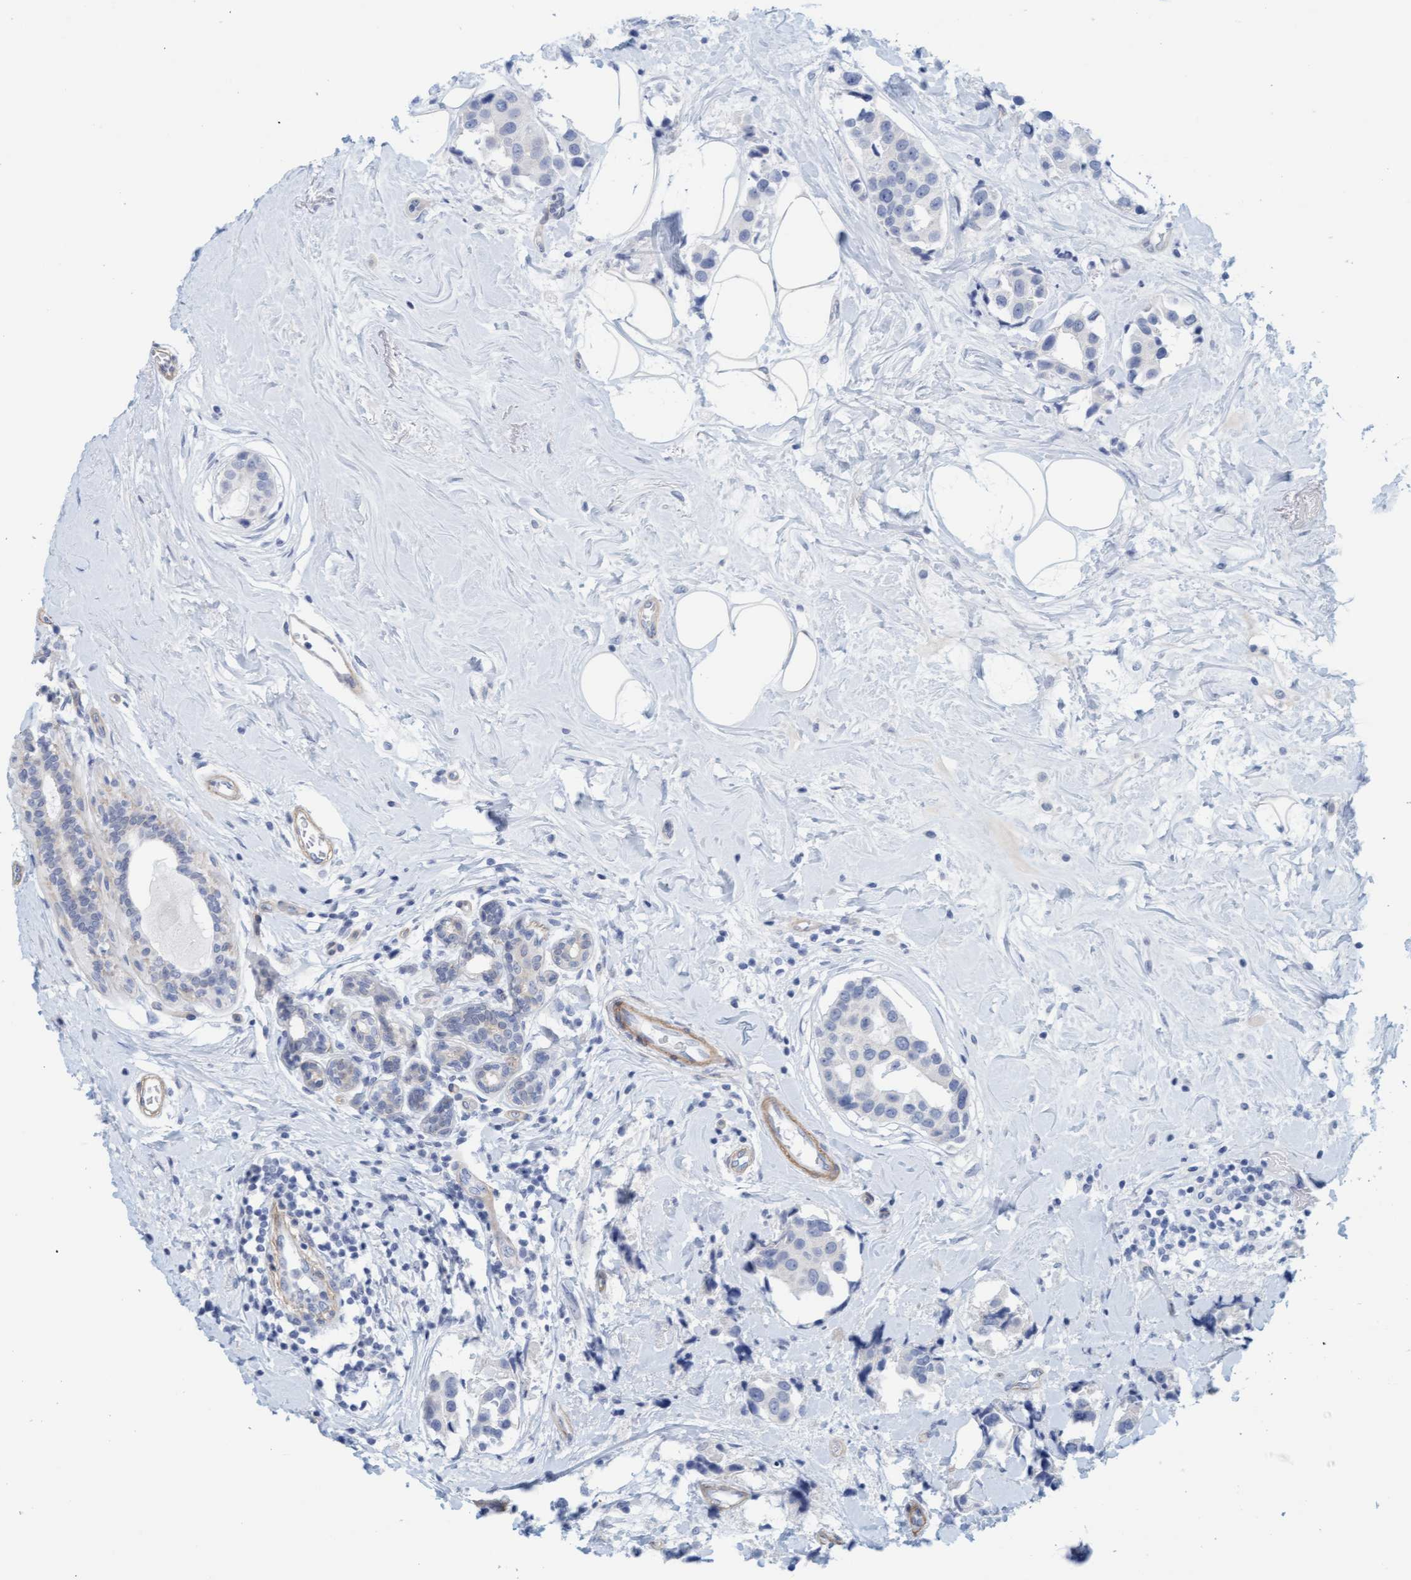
{"staining": {"intensity": "negative", "quantity": "none", "location": "none"}, "tissue": "breast cancer", "cell_type": "Tumor cells", "image_type": "cancer", "snomed": [{"axis": "morphology", "description": "Normal tissue, NOS"}, {"axis": "morphology", "description": "Duct carcinoma"}, {"axis": "topography", "description": "Breast"}], "caption": "A high-resolution photomicrograph shows IHC staining of breast intraductal carcinoma, which exhibits no significant staining in tumor cells.", "gene": "TSTD2", "patient": {"sex": "female", "age": 39}}